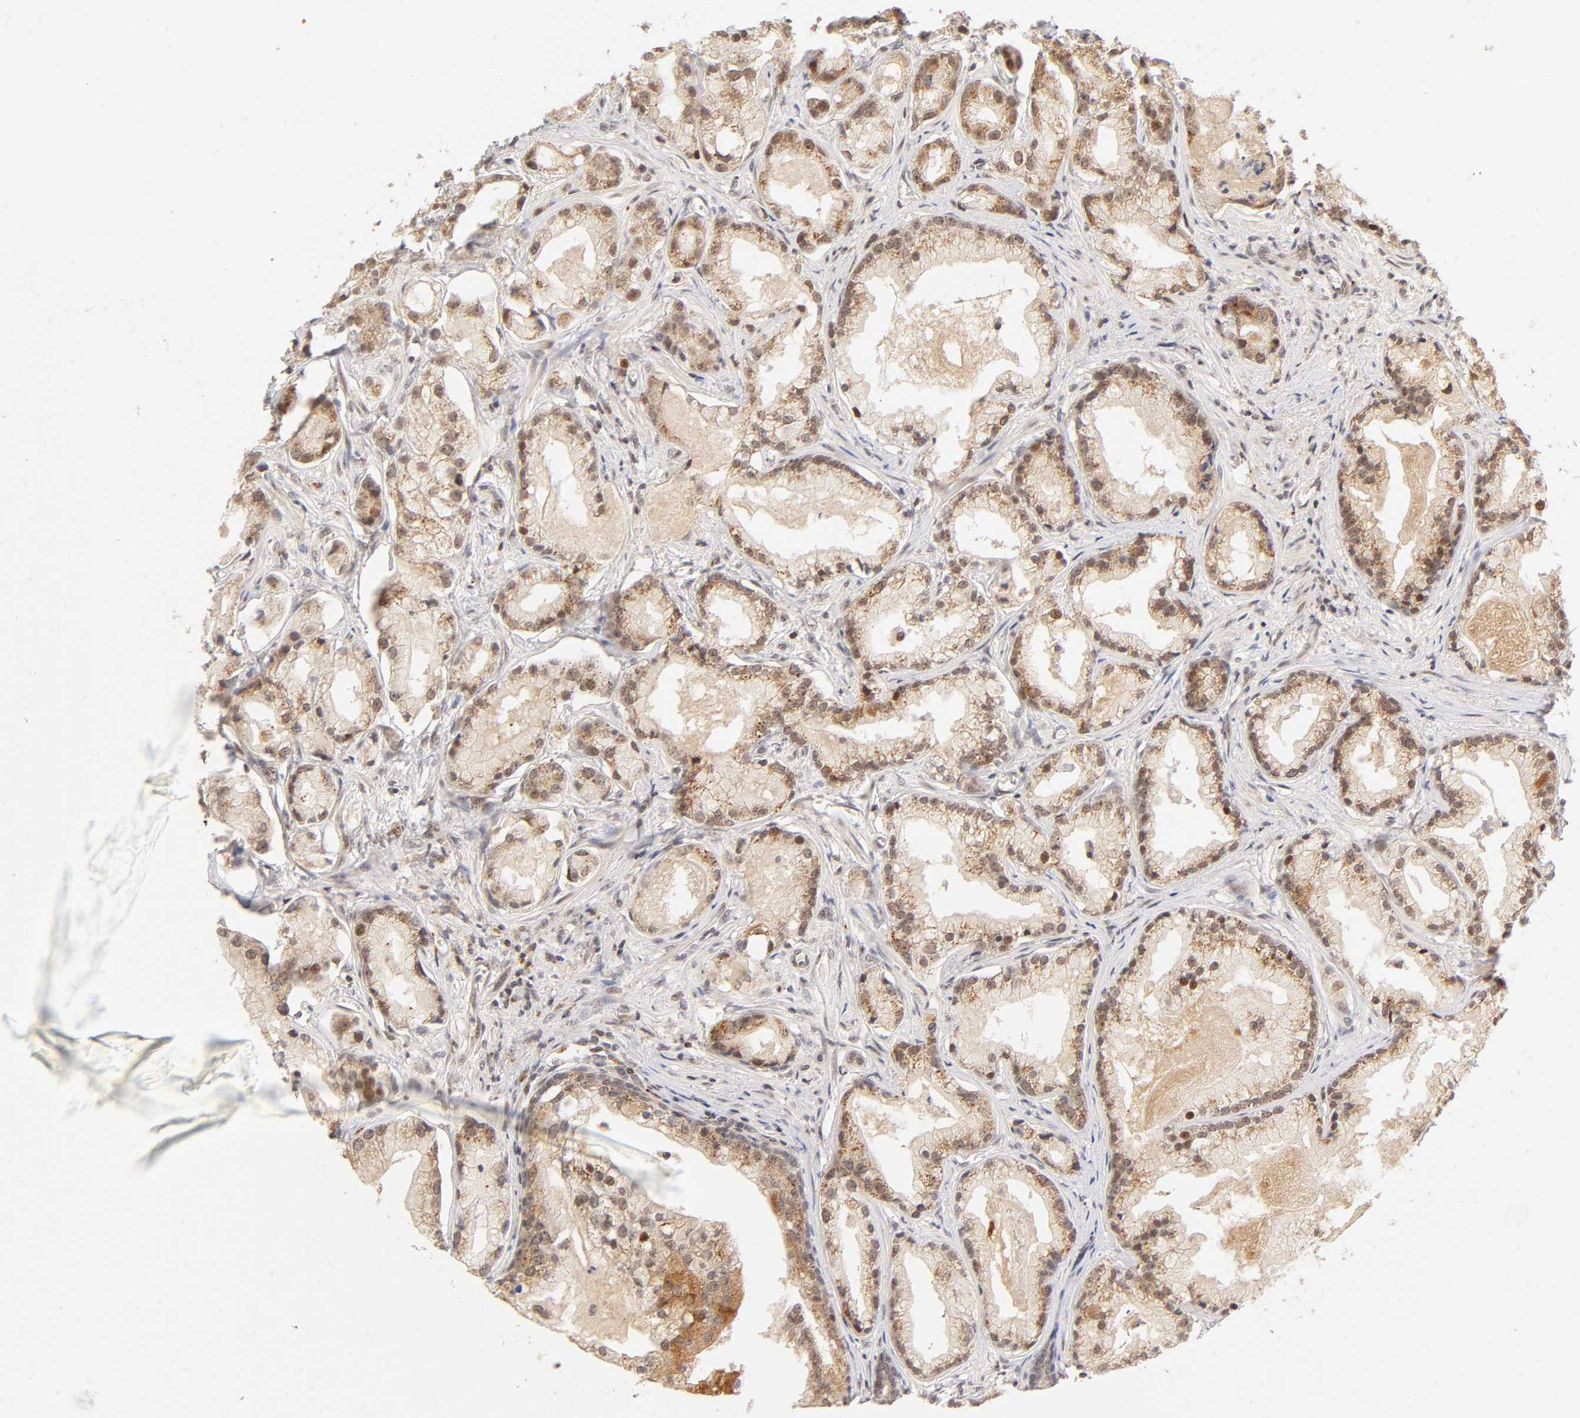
{"staining": {"intensity": "moderate", "quantity": ">75%", "location": "cytoplasmic/membranous,nuclear"}, "tissue": "prostate cancer", "cell_type": "Tumor cells", "image_type": "cancer", "snomed": [{"axis": "morphology", "description": "Adenocarcinoma, Low grade"}, {"axis": "topography", "description": "Prostate"}], "caption": "Prostate adenocarcinoma (low-grade) stained for a protein demonstrates moderate cytoplasmic/membranous and nuclear positivity in tumor cells.", "gene": "TAF10", "patient": {"sex": "male", "age": 59}}